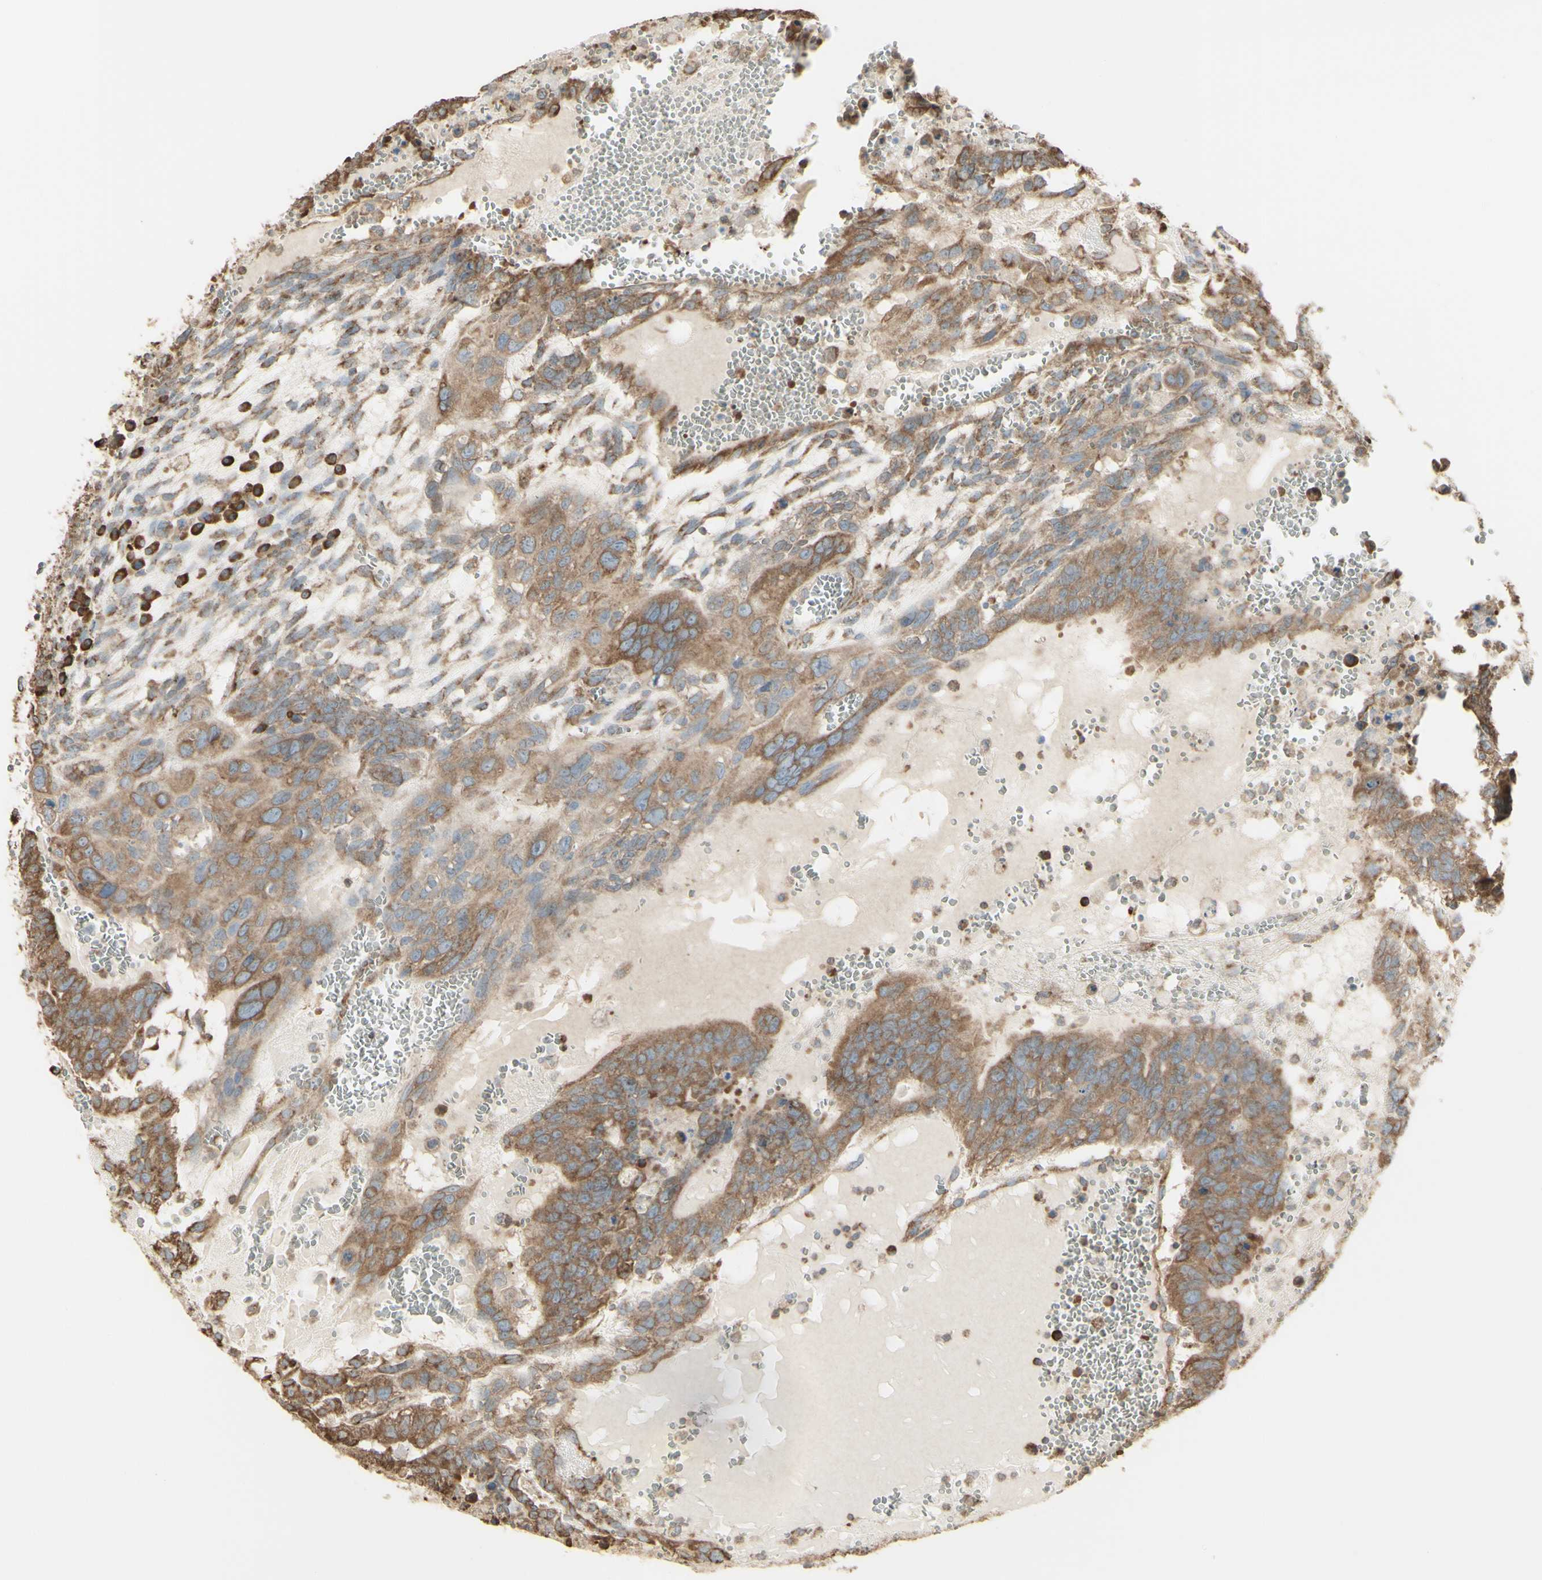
{"staining": {"intensity": "moderate", "quantity": ">75%", "location": "cytoplasmic/membranous"}, "tissue": "testis cancer", "cell_type": "Tumor cells", "image_type": "cancer", "snomed": [{"axis": "morphology", "description": "Seminoma, NOS"}, {"axis": "morphology", "description": "Carcinoma, Embryonal, NOS"}, {"axis": "topography", "description": "Testis"}], "caption": "This is an image of immunohistochemistry staining of testis embryonal carcinoma, which shows moderate expression in the cytoplasmic/membranous of tumor cells.", "gene": "EEF1B2", "patient": {"sex": "male", "age": 52}}